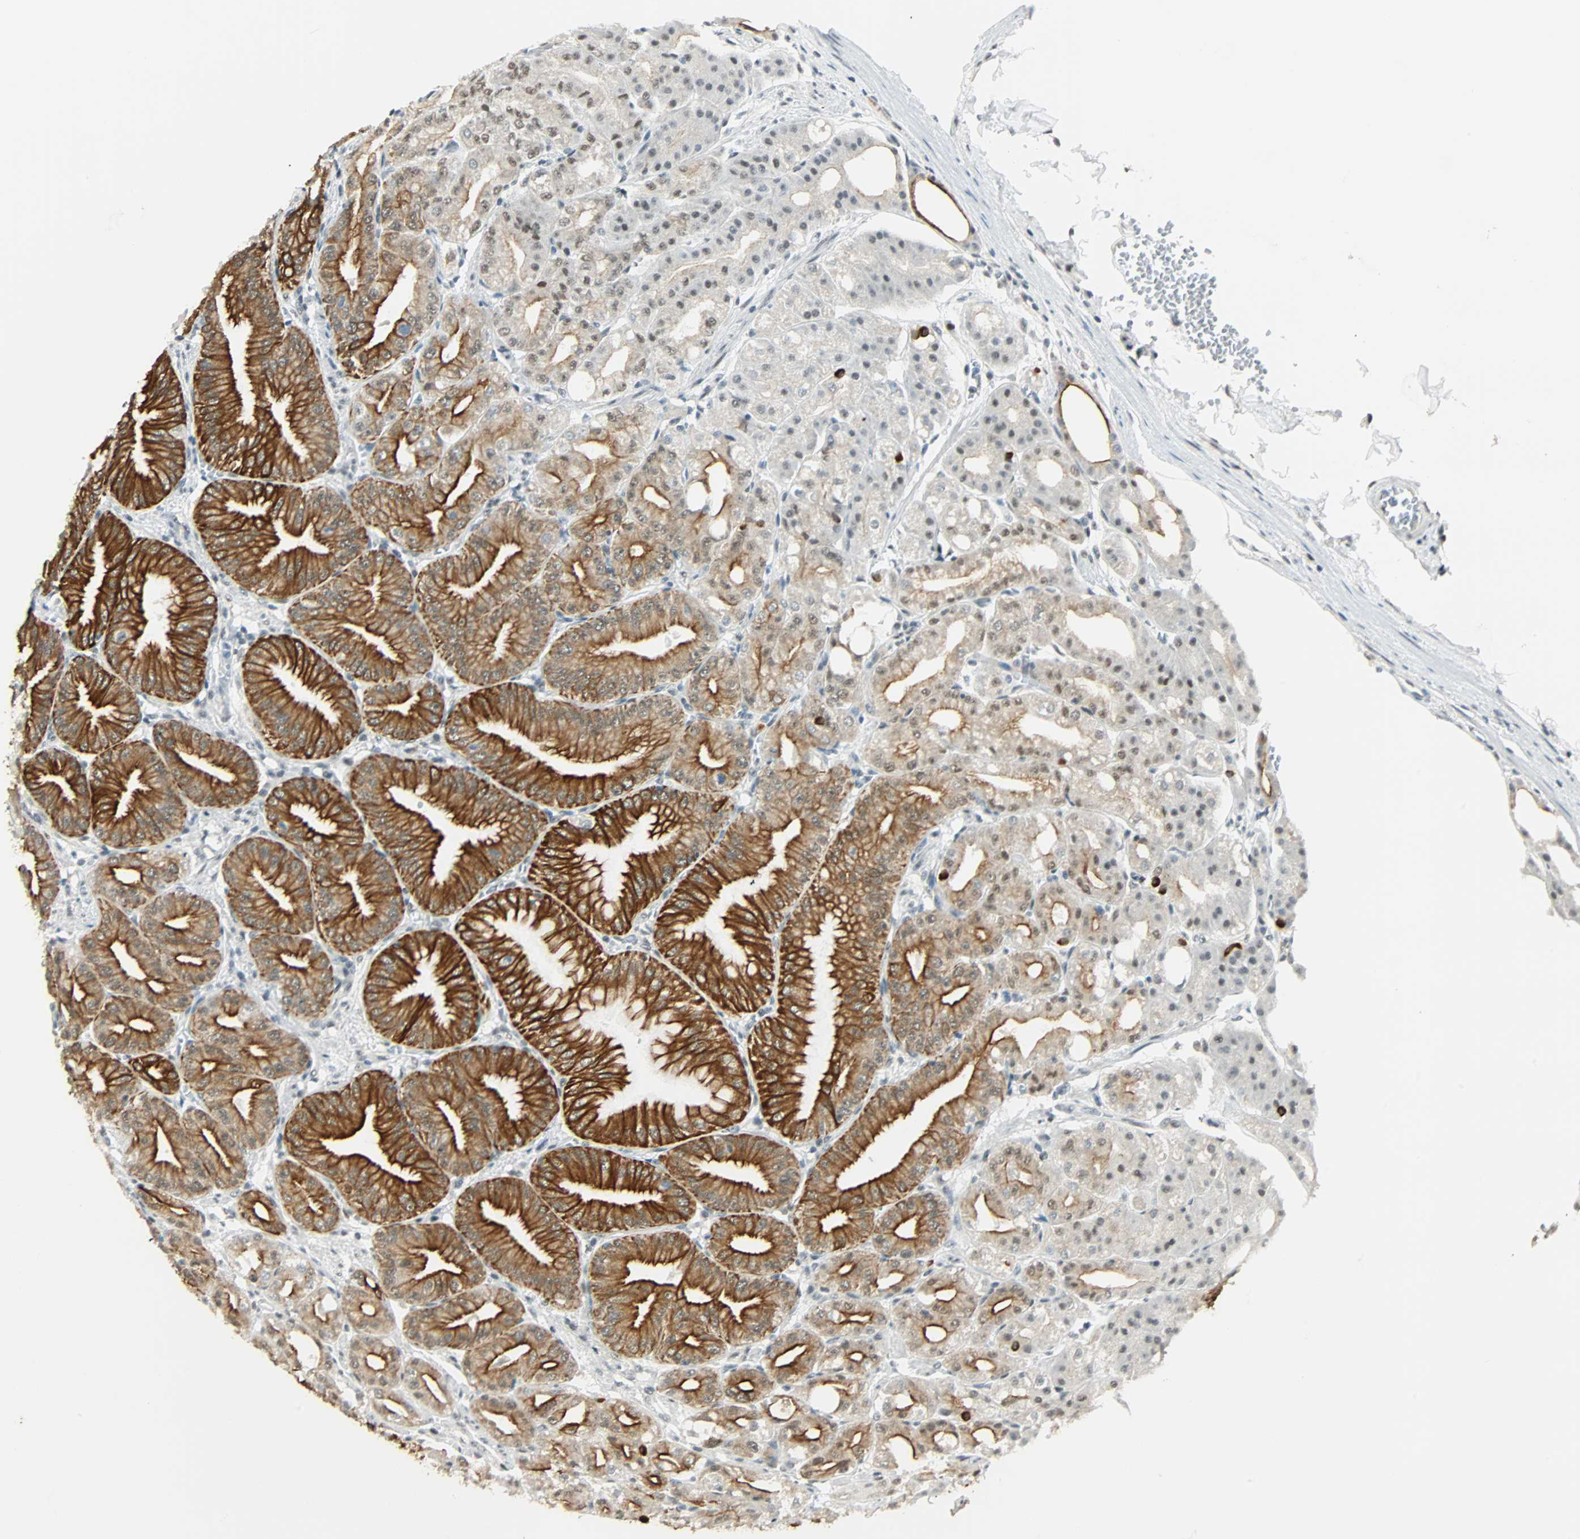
{"staining": {"intensity": "strong", "quantity": ">75%", "location": "cytoplasmic/membranous,nuclear"}, "tissue": "stomach", "cell_type": "Glandular cells", "image_type": "normal", "snomed": [{"axis": "morphology", "description": "Normal tissue, NOS"}, {"axis": "topography", "description": "Stomach, lower"}], "caption": "A high amount of strong cytoplasmic/membranous,nuclear expression is identified in about >75% of glandular cells in normal stomach.", "gene": "NELFE", "patient": {"sex": "male", "age": 71}}